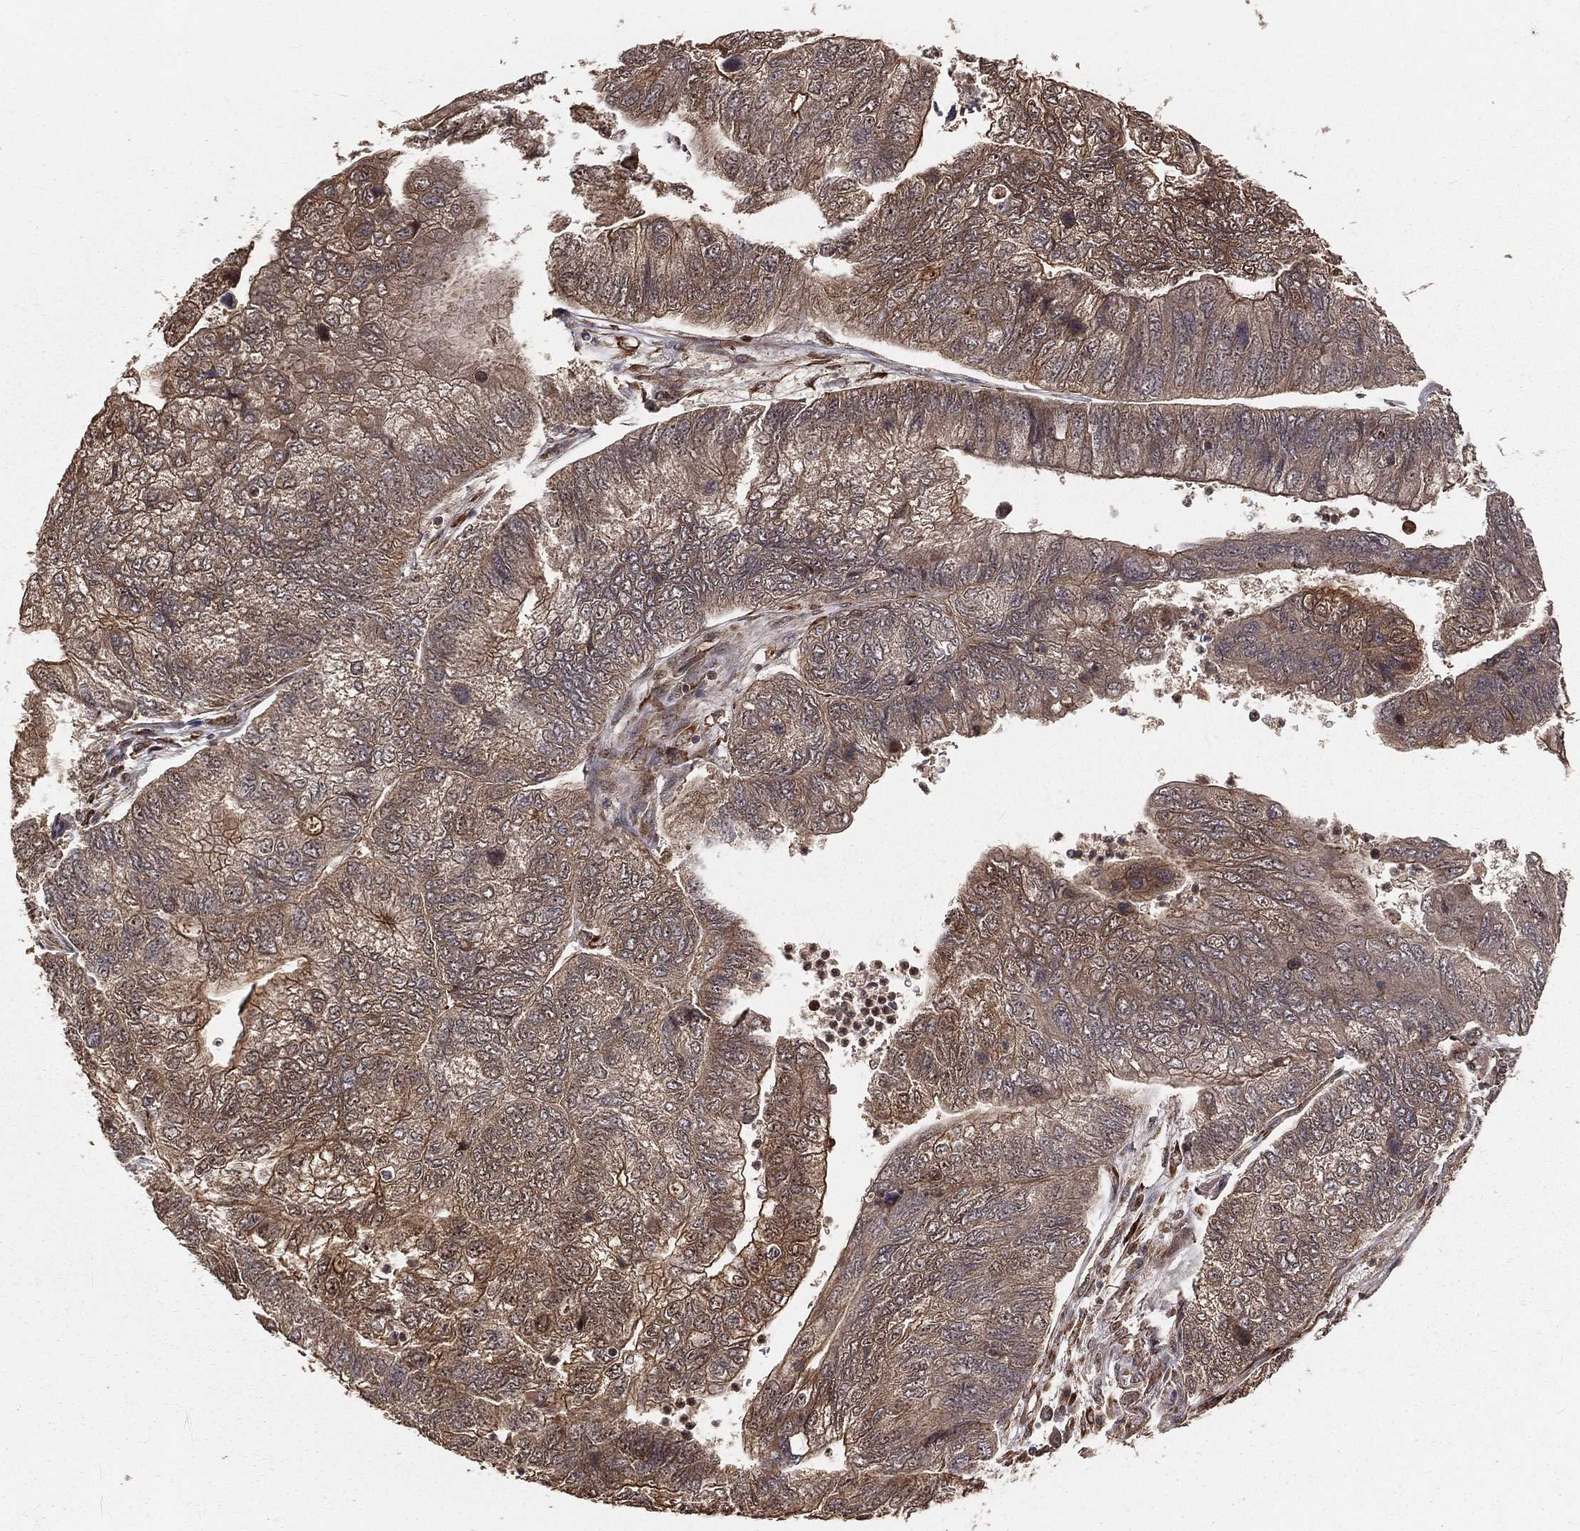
{"staining": {"intensity": "moderate", "quantity": "25%-75%", "location": "cytoplasmic/membranous"}, "tissue": "colorectal cancer", "cell_type": "Tumor cells", "image_type": "cancer", "snomed": [{"axis": "morphology", "description": "Adenocarcinoma, NOS"}, {"axis": "topography", "description": "Colon"}], "caption": "Colorectal adenocarcinoma stained with DAB (3,3'-diaminobenzidine) IHC shows medium levels of moderate cytoplasmic/membranous staining in about 25%-75% of tumor cells. The staining is performed using DAB (3,3'-diaminobenzidine) brown chromogen to label protein expression. The nuclei are counter-stained blue using hematoxylin.", "gene": "MAPK1", "patient": {"sex": "female", "age": 67}}